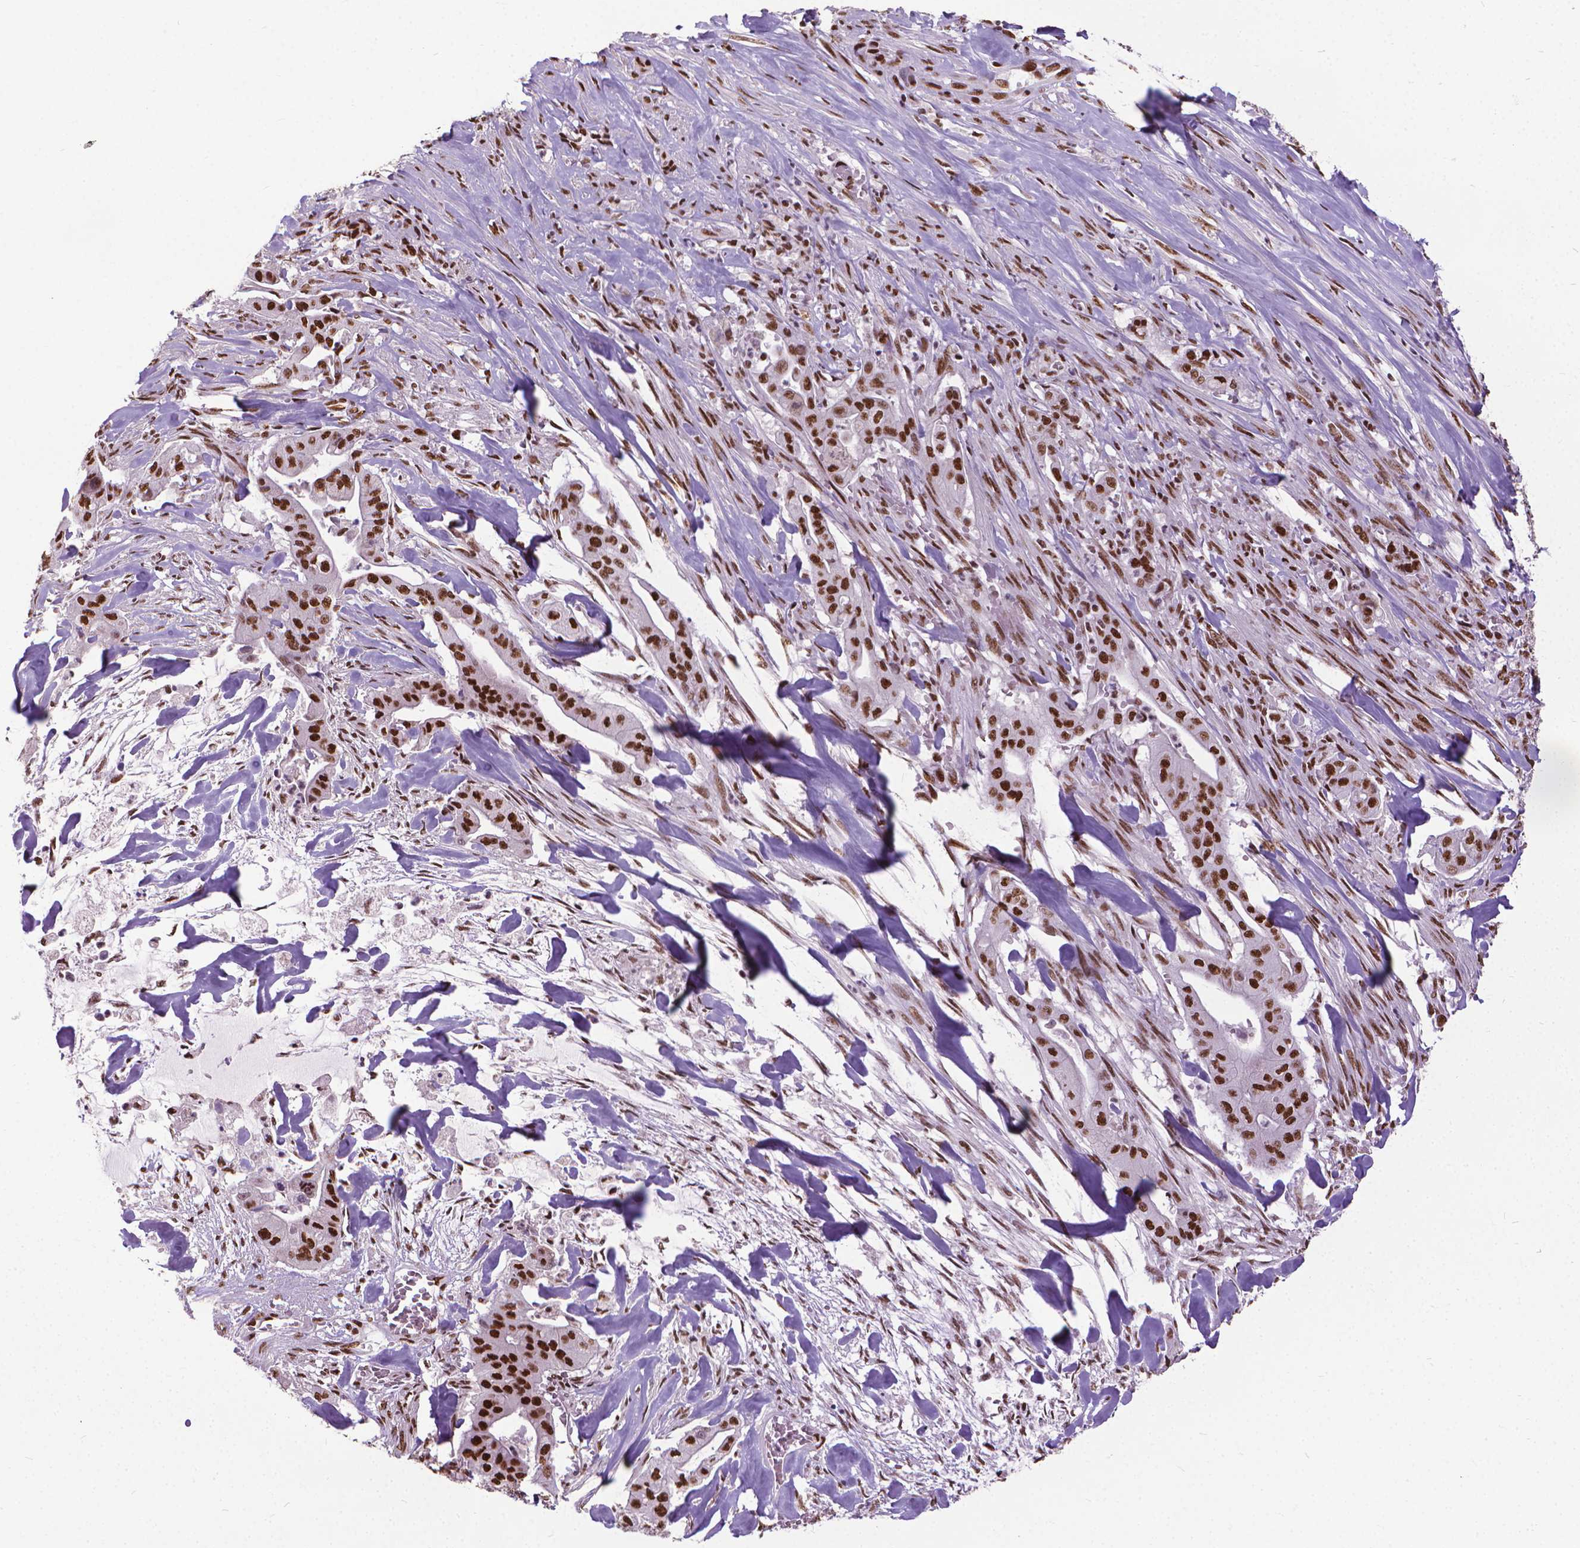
{"staining": {"intensity": "strong", "quantity": ">75%", "location": "nuclear"}, "tissue": "pancreatic cancer", "cell_type": "Tumor cells", "image_type": "cancer", "snomed": [{"axis": "morphology", "description": "Normal tissue, NOS"}, {"axis": "morphology", "description": "Inflammation, NOS"}, {"axis": "morphology", "description": "Adenocarcinoma, NOS"}, {"axis": "topography", "description": "Pancreas"}], "caption": "Pancreatic cancer (adenocarcinoma) tissue shows strong nuclear staining in approximately >75% of tumor cells", "gene": "AKAP8", "patient": {"sex": "male", "age": 57}}